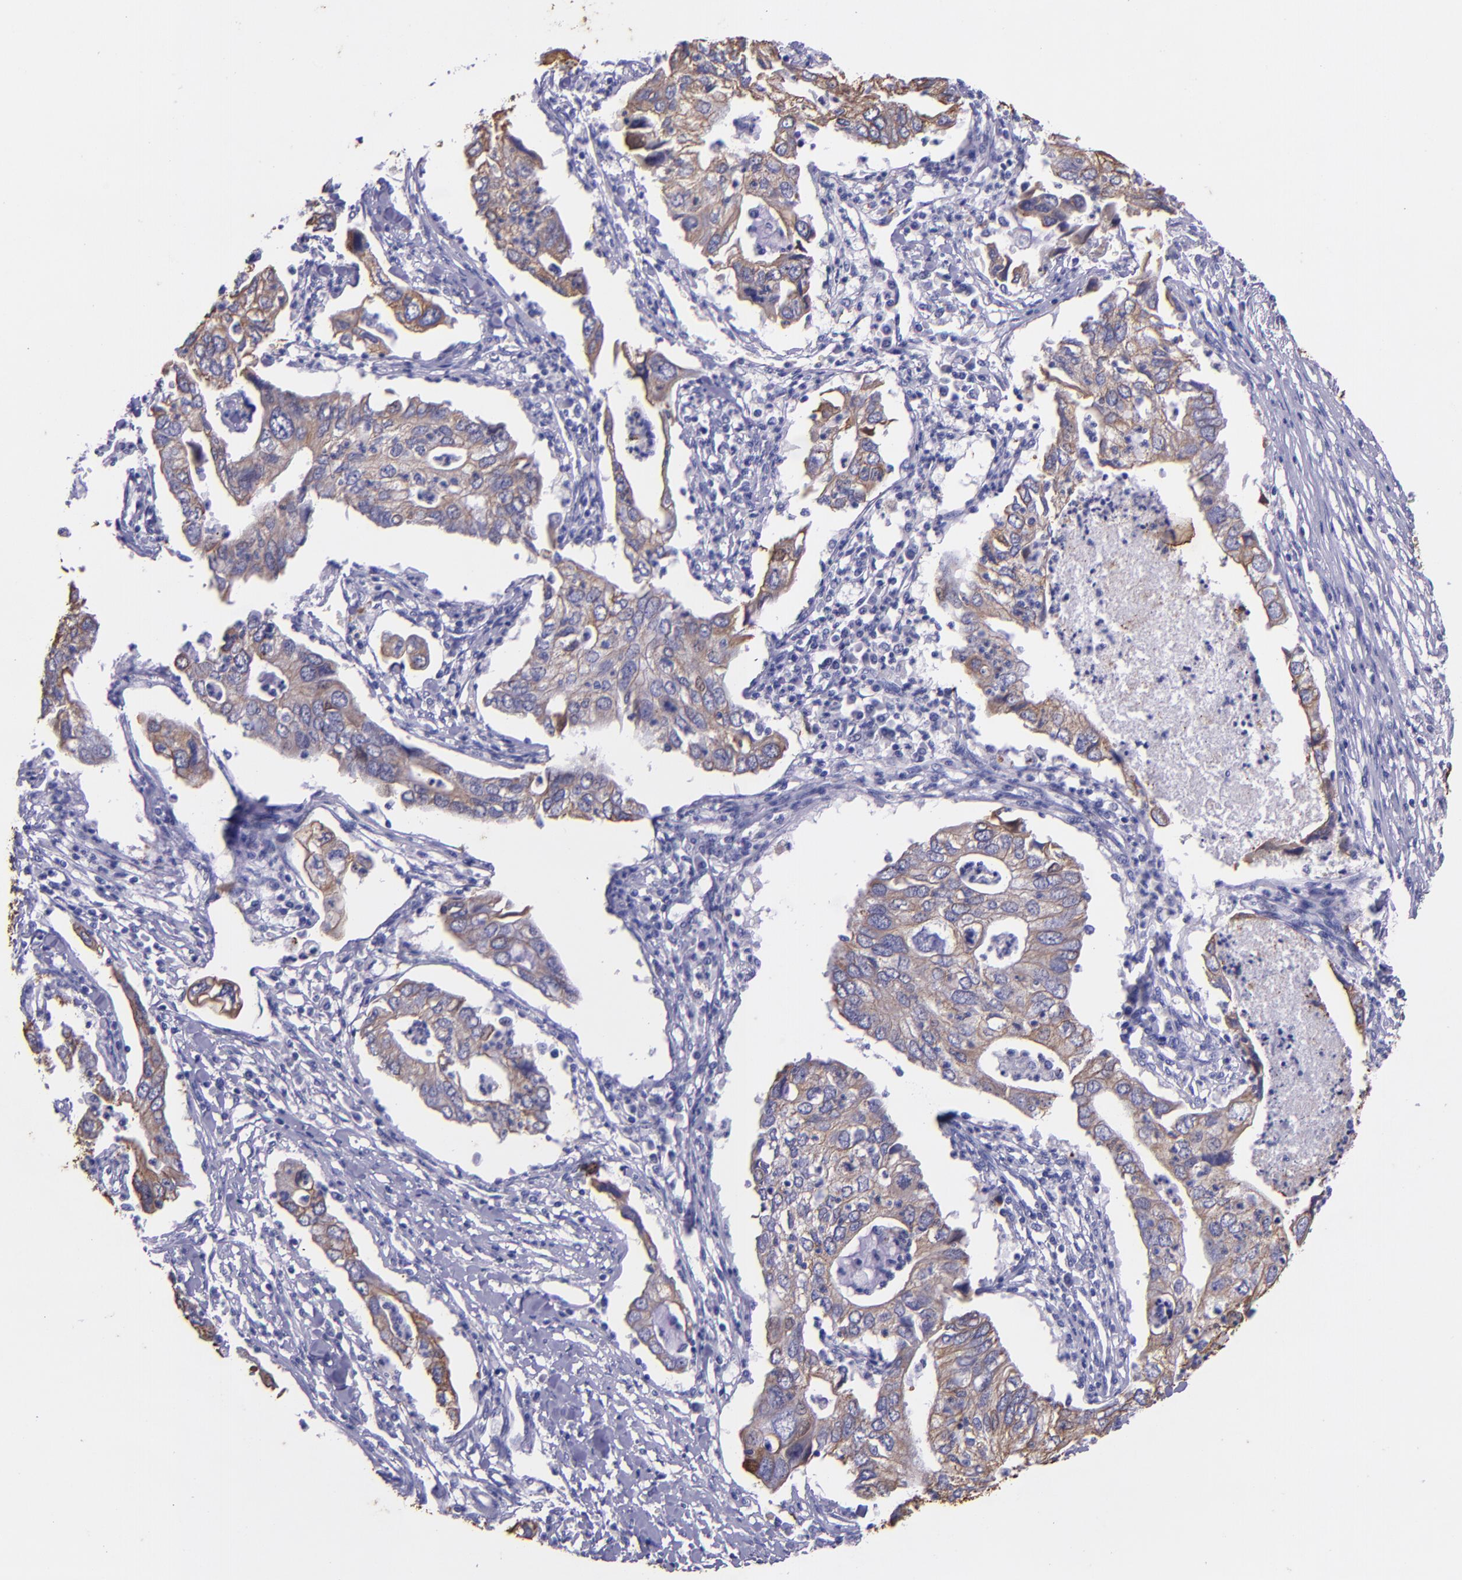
{"staining": {"intensity": "weak", "quantity": ">75%", "location": "cytoplasmic/membranous"}, "tissue": "lung cancer", "cell_type": "Tumor cells", "image_type": "cancer", "snomed": [{"axis": "morphology", "description": "Adenocarcinoma, NOS"}, {"axis": "topography", "description": "Lung"}], "caption": "Adenocarcinoma (lung) stained for a protein exhibits weak cytoplasmic/membranous positivity in tumor cells. The protein of interest is shown in brown color, while the nuclei are stained blue.", "gene": "KRT4", "patient": {"sex": "male", "age": 48}}